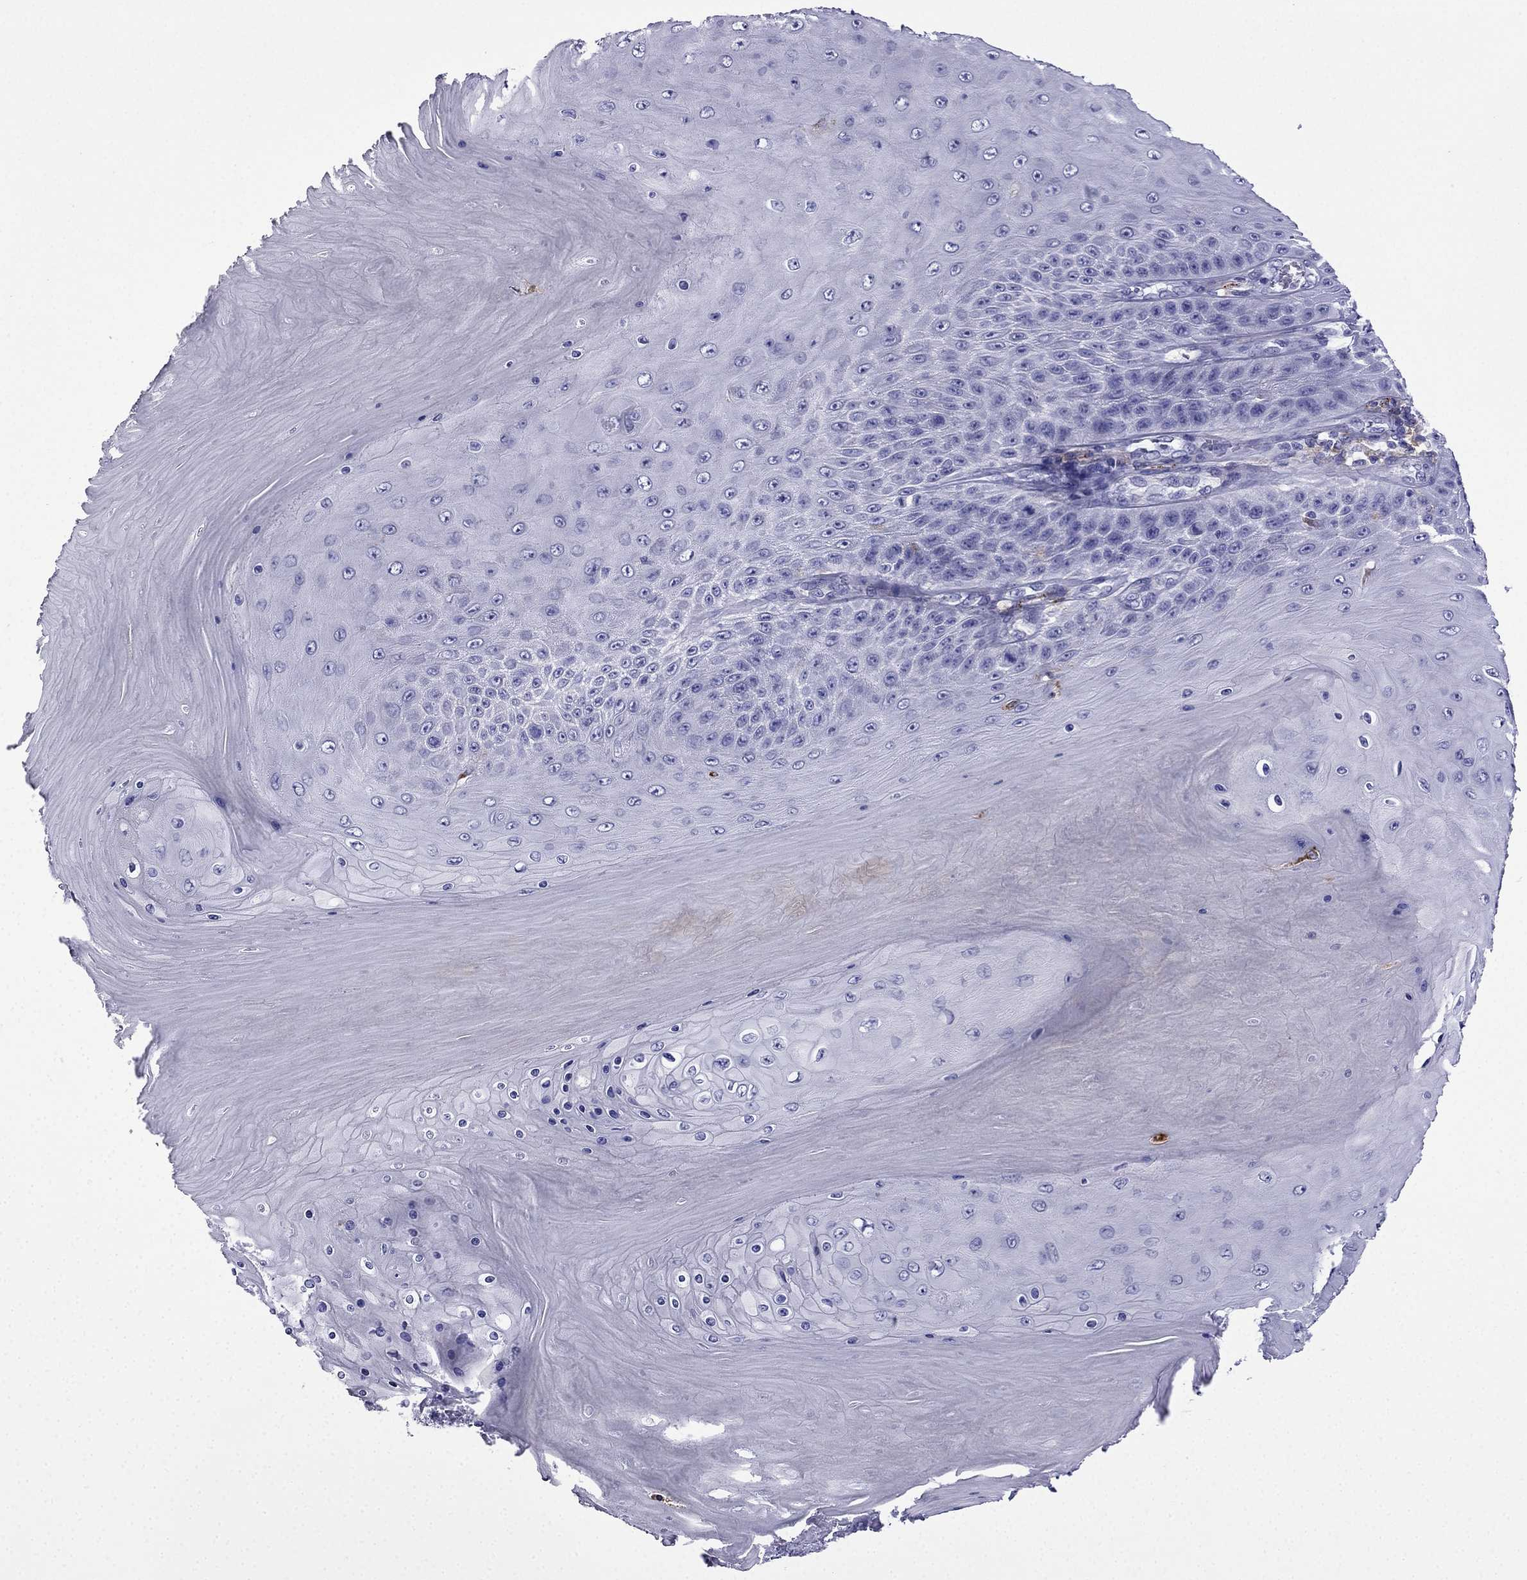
{"staining": {"intensity": "negative", "quantity": "none", "location": "none"}, "tissue": "skin cancer", "cell_type": "Tumor cells", "image_type": "cancer", "snomed": [{"axis": "morphology", "description": "Squamous cell carcinoma, NOS"}, {"axis": "topography", "description": "Skin"}], "caption": "A high-resolution photomicrograph shows IHC staining of skin cancer, which displays no significant positivity in tumor cells. The staining was performed using DAB (3,3'-diaminobenzidine) to visualize the protein expression in brown, while the nuclei were stained in blue with hematoxylin (Magnification: 20x).", "gene": "TSSK4", "patient": {"sex": "male", "age": 62}}